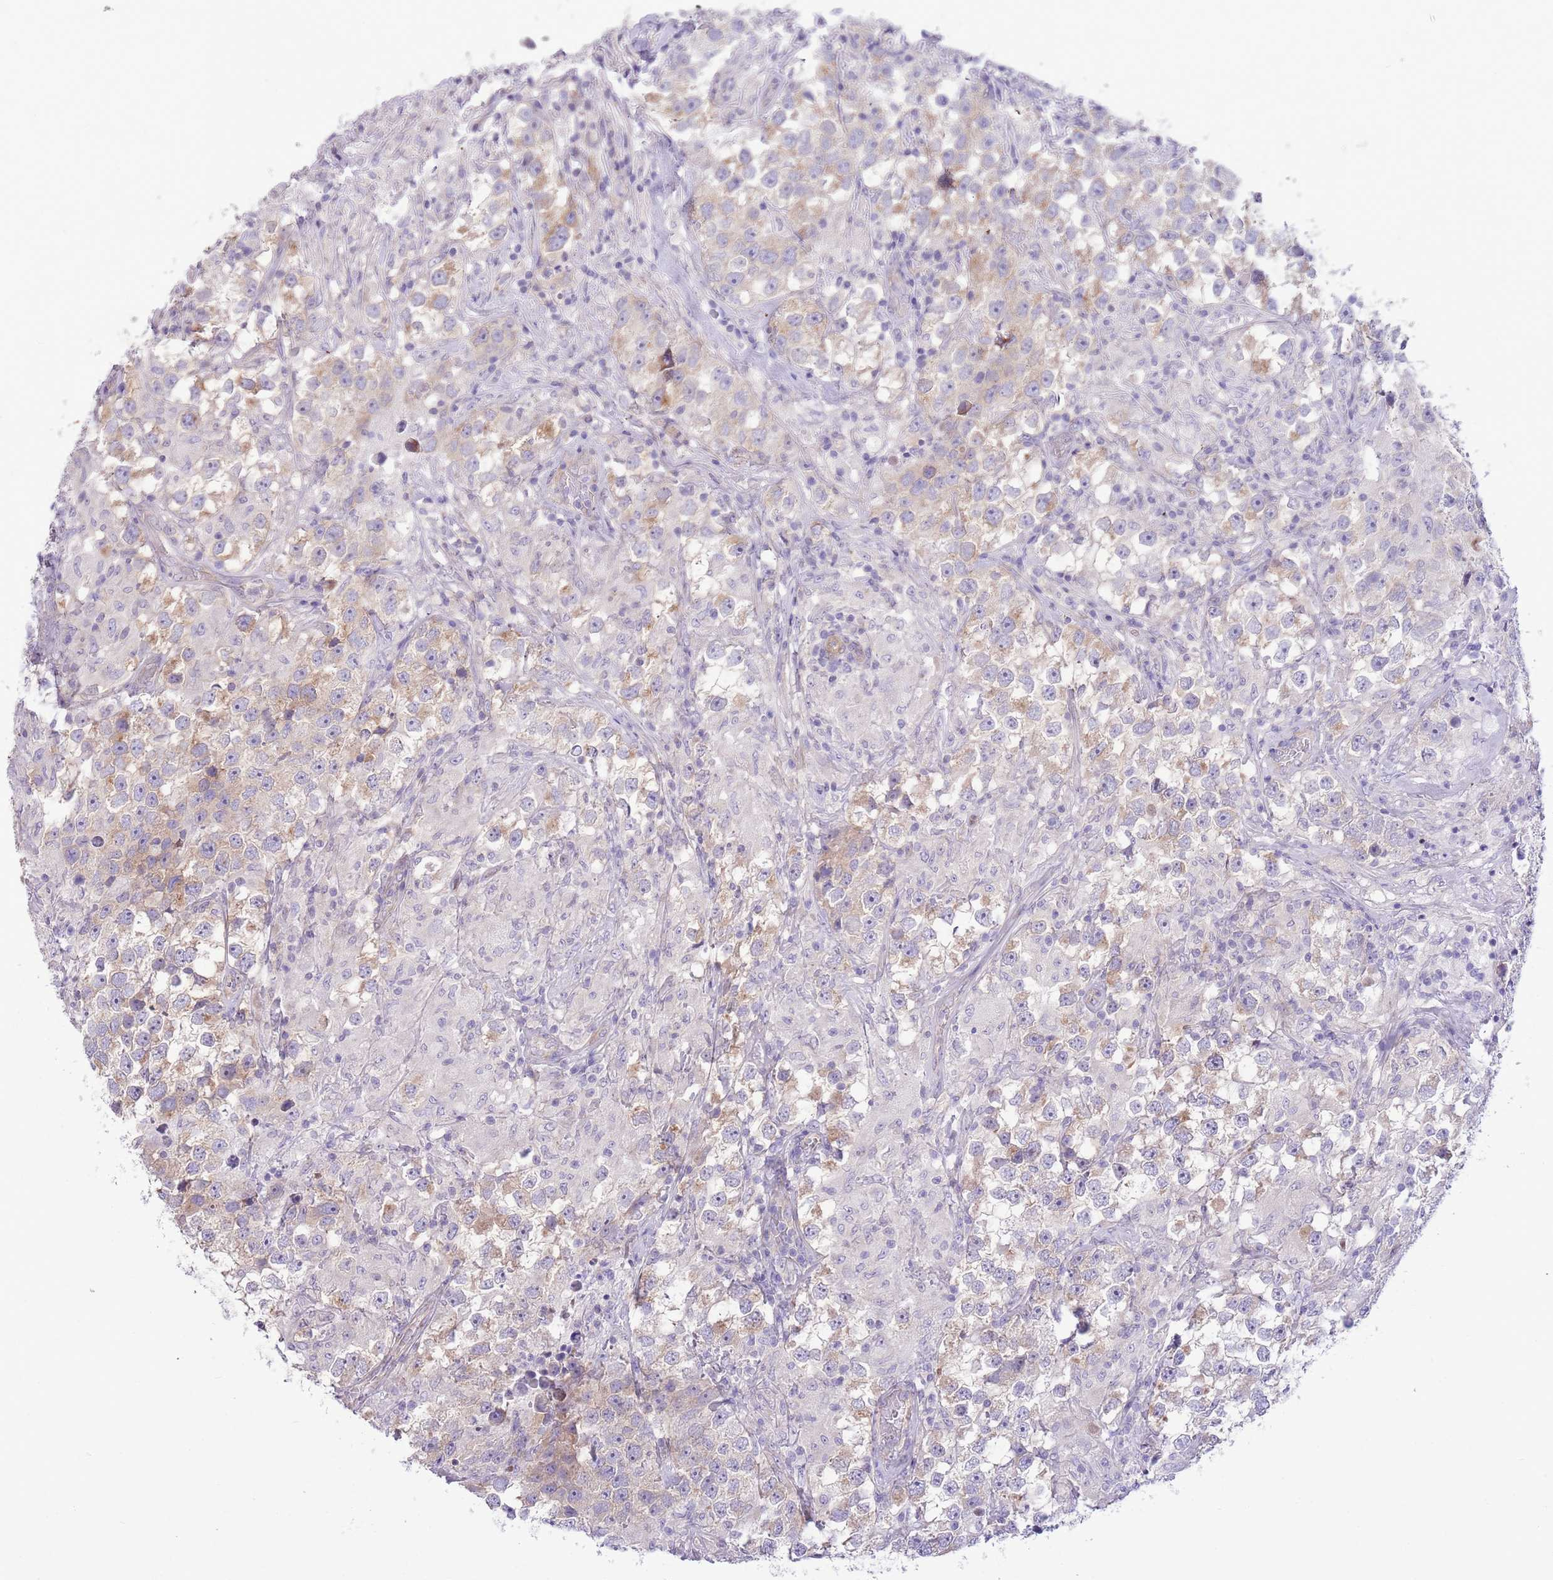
{"staining": {"intensity": "weak", "quantity": "<25%", "location": "cytoplasmic/membranous"}, "tissue": "testis cancer", "cell_type": "Tumor cells", "image_type": "cancer", "snomed": [{"axis": "morphology", "description": "Seminoma, NOS"}, {"axis": "topography", "description": "Testis"}], "caption": "A high-resolution image shows immunohistochemistry staining of testis cancer, which reveals no significant staining in tumor cells.", "gene": "ZC4H2", "patient": {"sex": "male", "age": 46}}